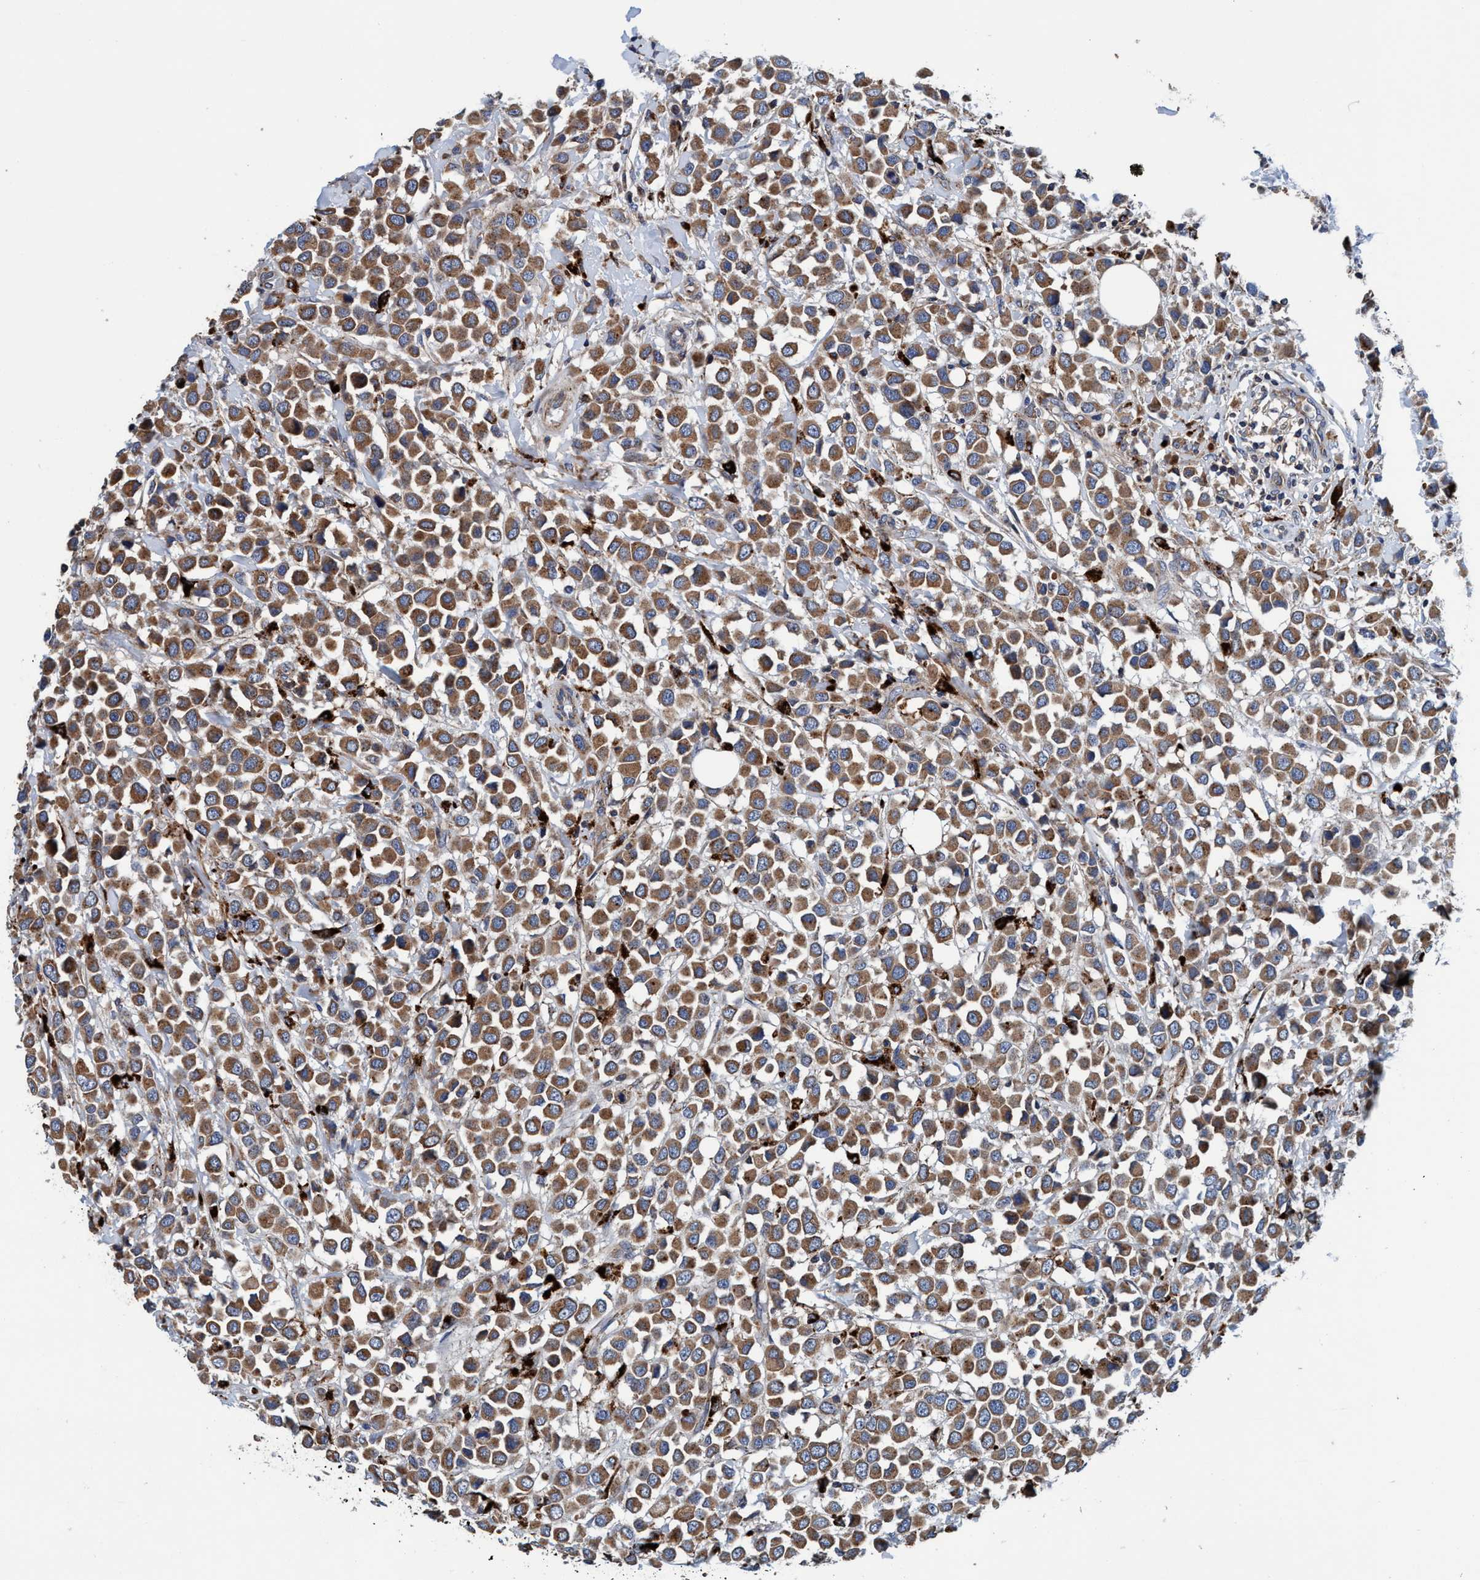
{"staining": {"intensity": "moderate", "quantity": ">75%", "location": "cytoplasmic/membranous"}, "tissue": "breast cancer", "cell_type": "Tumor cells", "image_type": "cancer", "snomed": [{"axis": "morphology", "description": "Duct carcinoma"}, {"axis": "topography", "description": "Breast"}], "caption": "Human breast cancer stained with a protein marker exhibits moderate staining in tumor cells.", "gene": "ENDOG", "patient": {"sex": "female", "age": 61}}